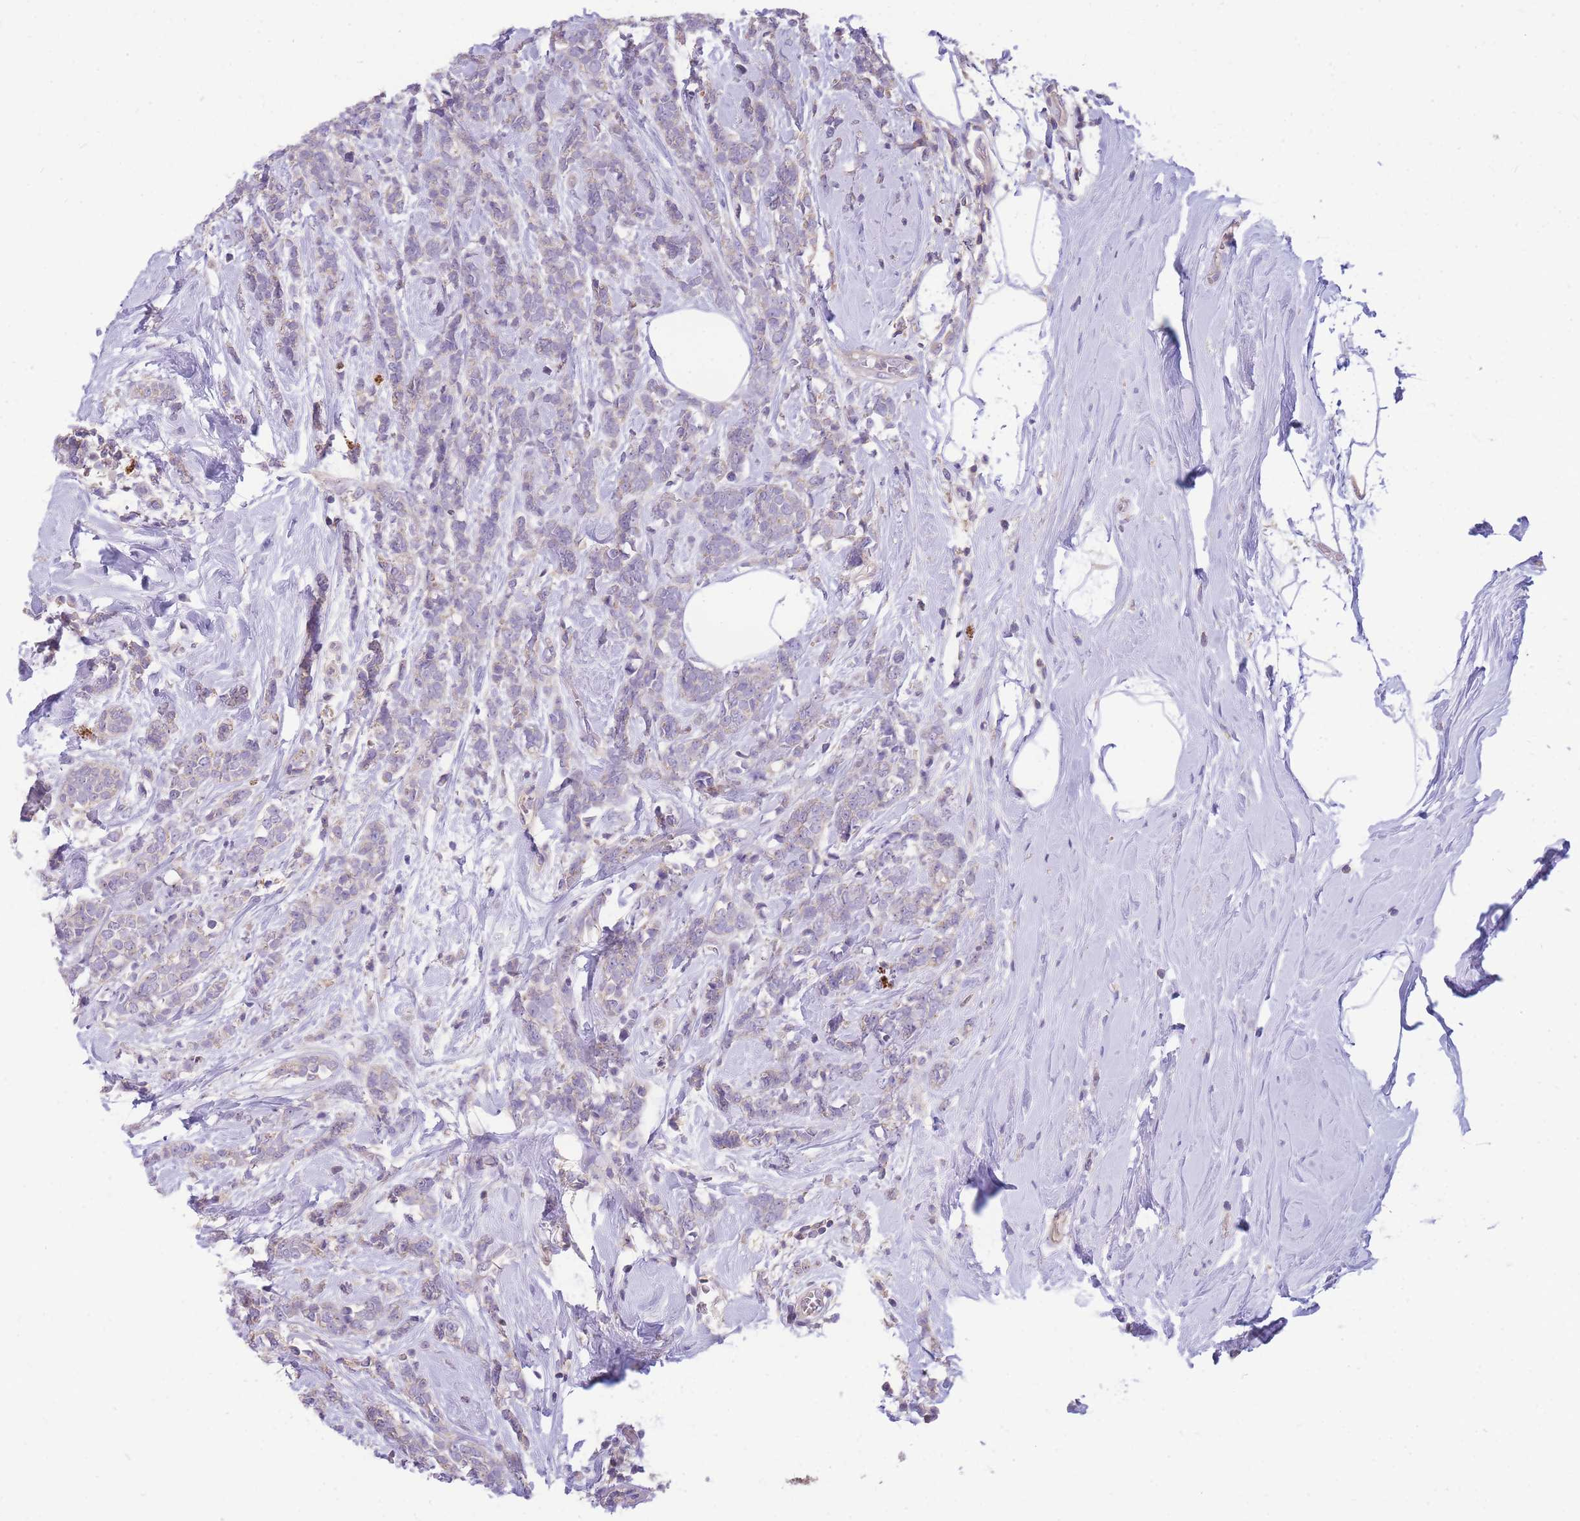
{"staining": {"intensity": "weak", "quantity": "<25%", "location": "cytoplasmic/membranous"}, "tissue": "breast cancer", "cell_type": "Tumor cells", "image_type": "cancer", "snomed": [{"axis": "morphology", "description": "Lobular carcinoma"}, {"axis": "topography", "description": "Breast"}], "caption": "Immunohistochemical staining of human breast lobular carcinoma reveals no significant positivity in tumor cells.", "gene": "OR5T1", "patient": {"sex": "female", "age": 58}}